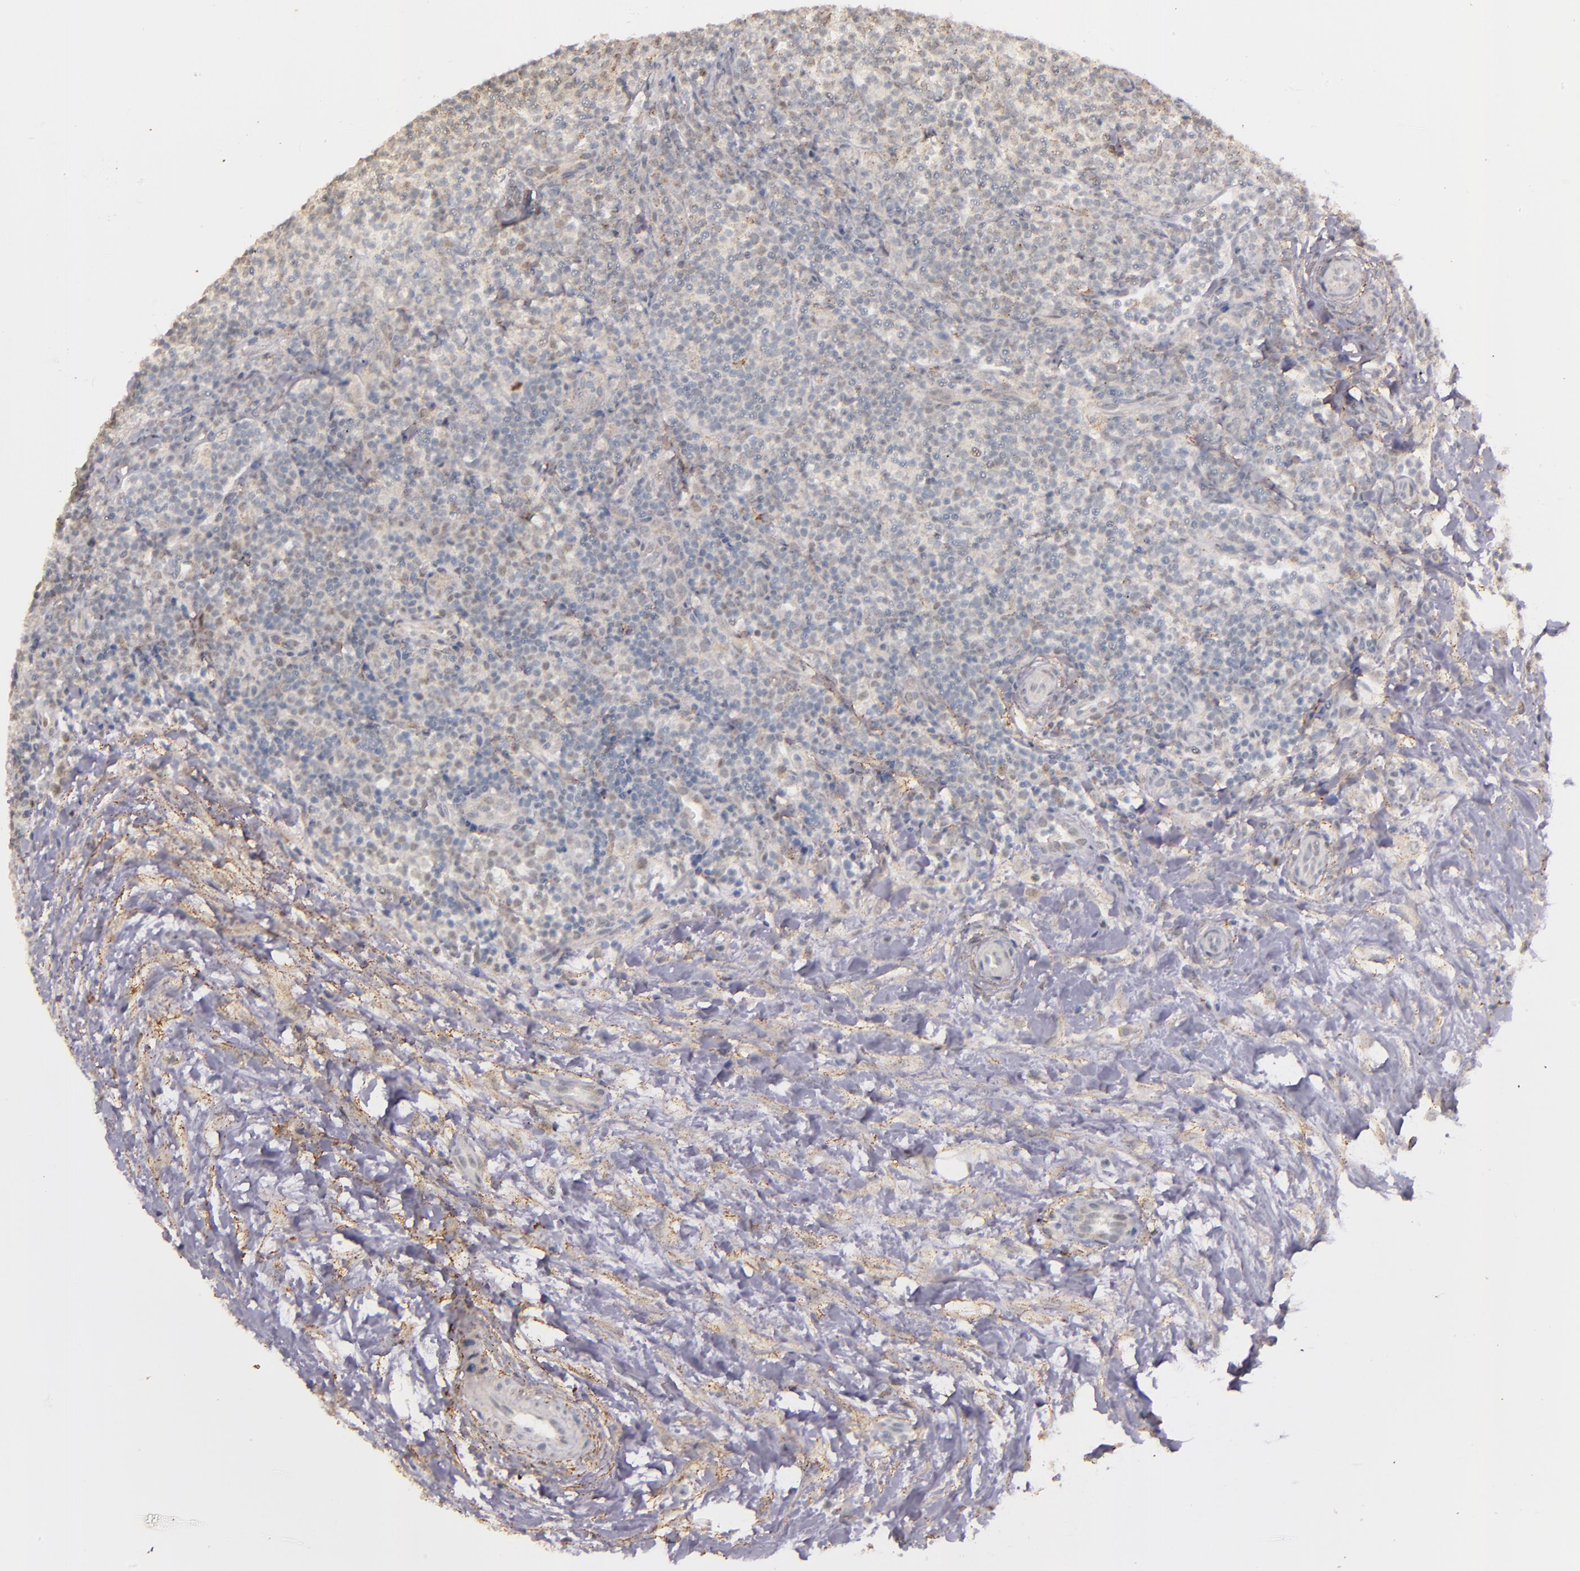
{"staining": {"intensity": "weak", "quantity": ">75%", "location": "cytoplasmic/membranous"}, "tissue": "lymphoma", "cell_type": "Tumor cells", "image_type": "cancer", "snomed": [{"axis": "morphology", "description": "Malignant lymphoma, non-Hodgkin's type, Low grade"}, {"axis": "topography", "description": "Lymph node"}], "caption": "DAB immunohistochemical staining of malignant lymphoma, non-Hodgkin's type (low-grade) exhibits weak cytoplasmic/membranous protein positivity in about >75% of tumor cells.", "gene": "SYP", "patient": {"sex": "female", "age": 76}}